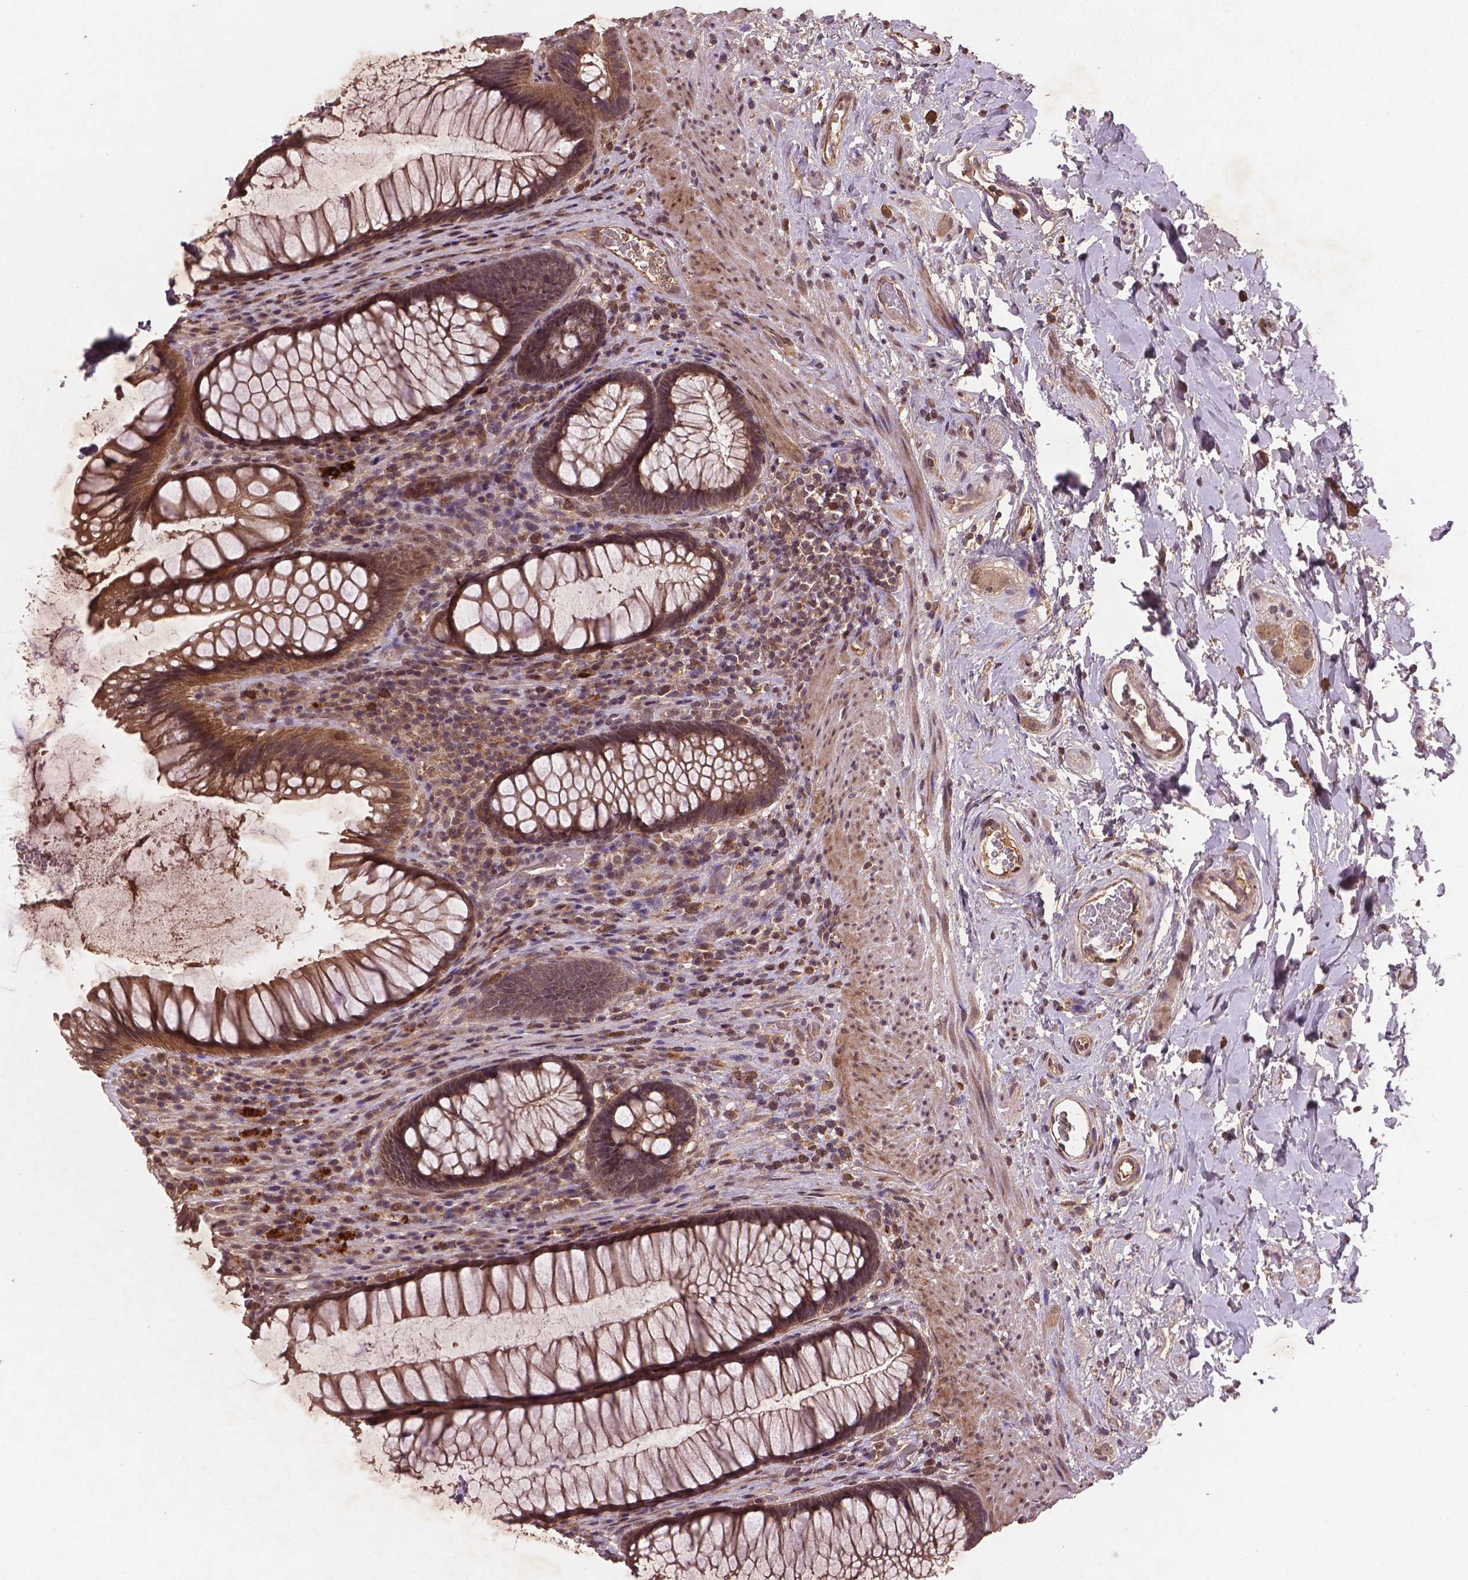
{"staining": {"intensity": "moderate", "quantity": ">75%", "location": "cytoplasmic/membranous,nuclear"}, "tissue": "rectum", "cell_type": "Glandular cells", "image_type": "normal", "snomed": [{"axis": "morphology", "description": "Normal tissue, NOS"}, {"axis": "topography", "description": "Smooth muscle"}, {"axis": "topography", "description": "Rectum"}], "caption": "Protein expression analysis of benign human rectum reveals moderate cytoplasmic/membranous,nuclear expression in approximately >75% of glandular cells. (IHC, brightfield microscopy, high magnification).", "gene": "NIPAL2", "patient": {"sex": "male", "age": 53}}